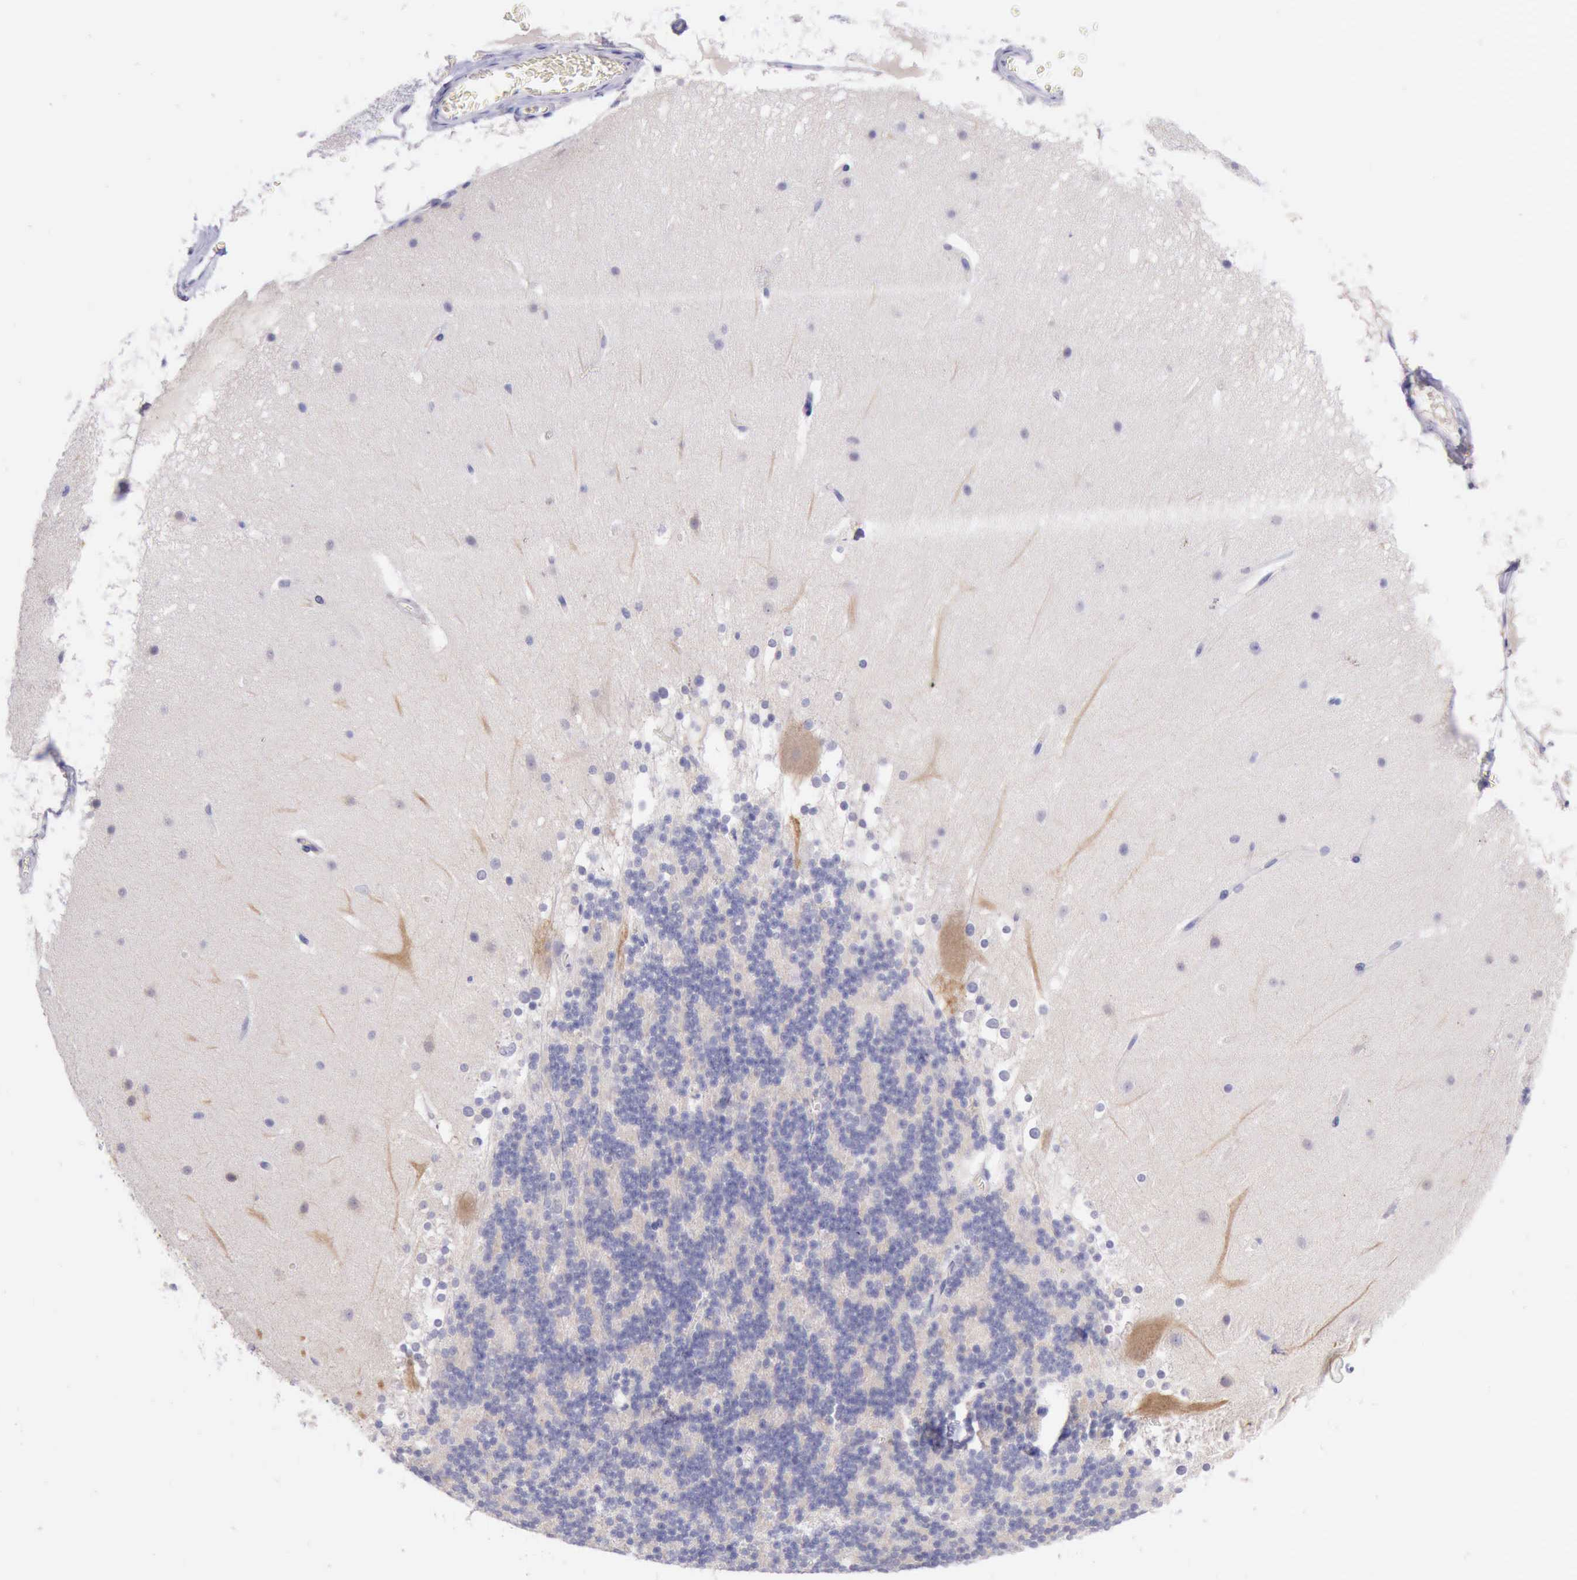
{"staining": {"intensity": "negative", "quantity": "none", "location": "none"}, "tissue": "cerebellum", "cell_type": "Cells in granular layer", "image_type": "normal", "snomed": [{"axis": "morphology", "description": "Normal tissue, NOS"}, {"axis": "topography", "description": "Cerebellum"}], "caption": "Immunohistochemistry micrograph of benign cerebellum stained for a protein (brown), which demonstrates no staining in cells in granular layer.", "gene": "LRFN5", "patient": {"sex": "female", "age": 19}}